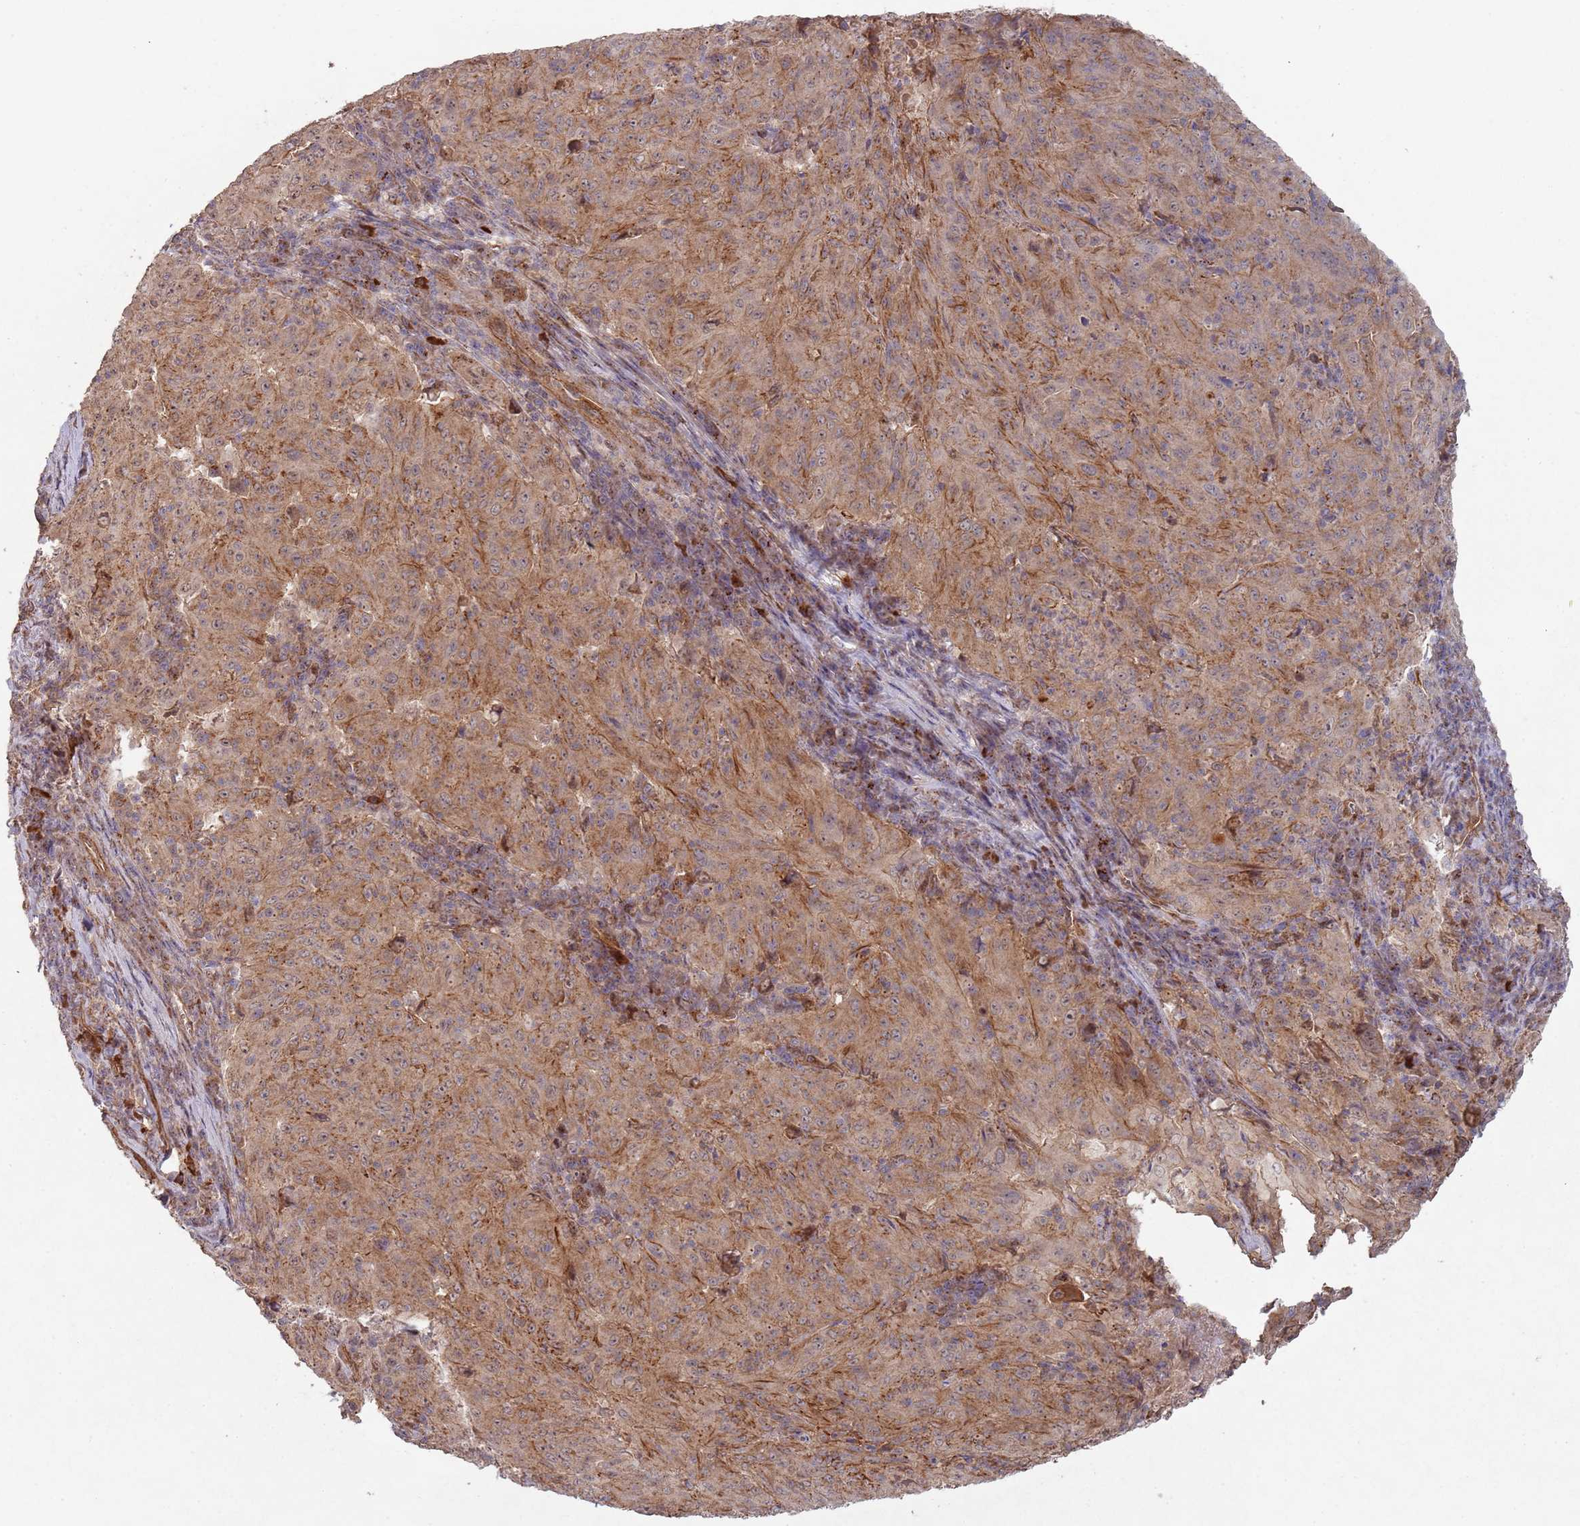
{"staining": {"intensity": "moderate", "quantity": ">75%", "location": "cytoplasmic/membranous"}, "tissue": "pancreatic cancer", "cell_type": "Tumor cells", "image_type": "cancer", "snomed": [{"axis": "morphology", "description": "Adenocarcinoma, NOS"}, {"axis": "topography", "description": "Pancreas"}], "caption": "A histopathology image showing moderate cytoplasmic/membranous expression in about >75% of tumor cells in adenocarcinoma (pancreatic), as visualized by brown immunohistochemical staining.", "gene": "KANSL1L", "patient": {"sex": "male", "age": 63}}